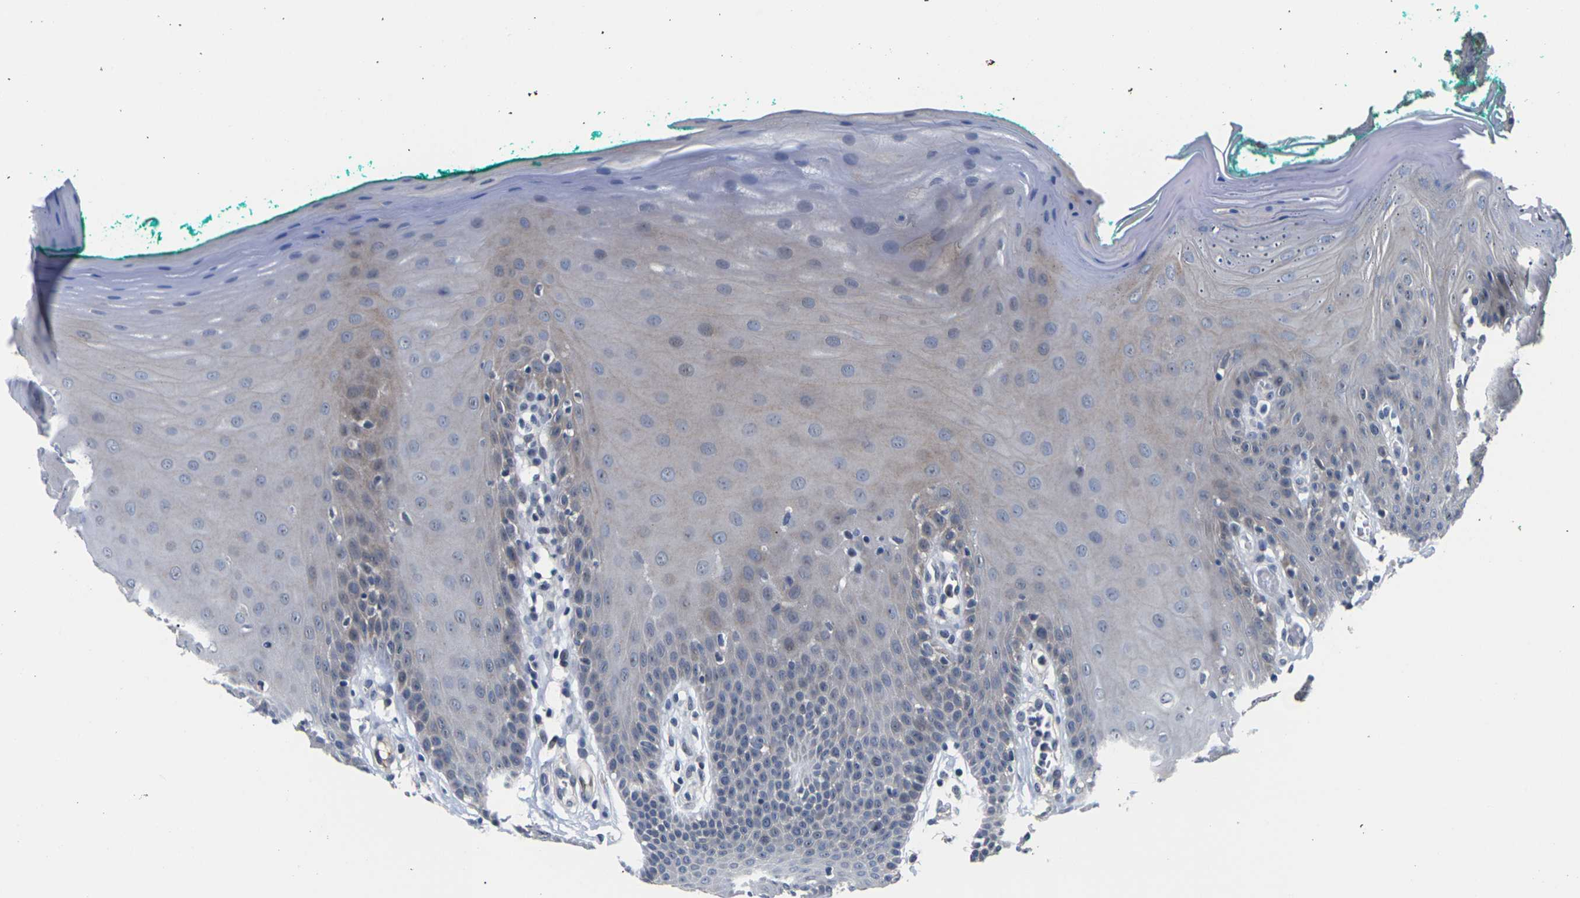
{"staining": {"intensity": "weak", "quantity": "<25%", "location": "cytoplasmic/membranous"}, "tissue": "oral mucosa", "cell_type": "Squamous epithelial cells", "image_type": "normal", "snomed": [{"axis": "morphology", "description": "Normal tissue, NOS"}, {"axis": "topography", "description": "Skeletal muscle"}, {"axis": "topography", "description": "Oral tissue"}], "caption": "Immunohistochemistry photomicrograph of unremarkable human oral mucosa stained for a protein (brown), which reveals no positivity in squamous epithelial cells. (Stains: DAB immunohistochemistry with hematoxylin counter stain, Microscopy: brightfield microscopy at high magnification).", "gene": "ST6GAL2", "patient": {"sex": "male", "age": 58}}